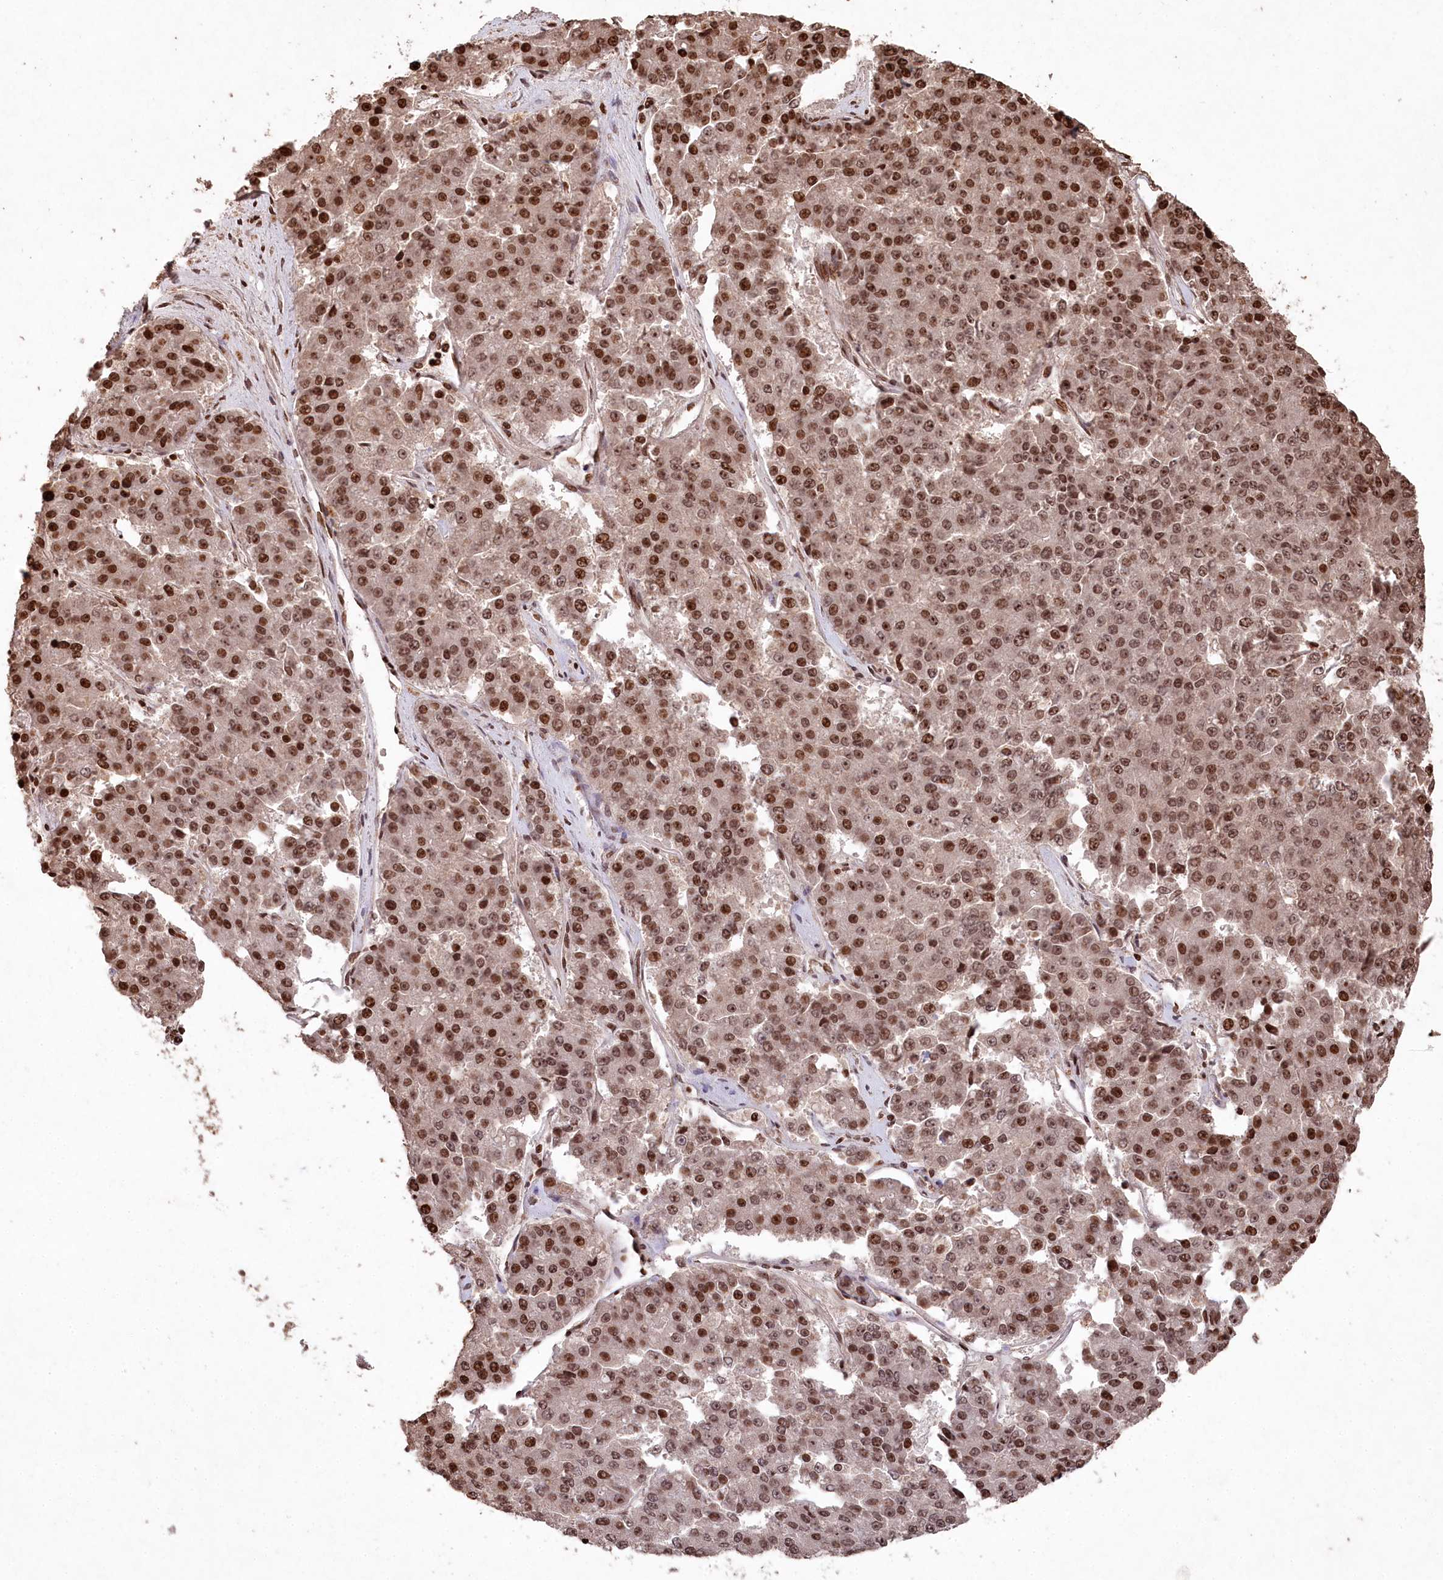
{"staining": {"intensity": "strong", "quantity": ">75%", "location": "nuclear"}, "tissue": "pancreatic cancer", "cell_type": "Tumor cells", "image_type": "cancer", "snomed": [{"axis": "morphology", "description": "Adenocarcinoma, NOS"}, {"axis": "topography", "description": "Pancreas"}], "caption": "IHC photomicrograph of human pancreatic adenocarcinoma stained for a protein (brown), which demonstrates high levels of strong nuclear expression in about >75% of tumor cells.", "gene": "CCSER2", "patient": {"sex": "male", "age": 50}}